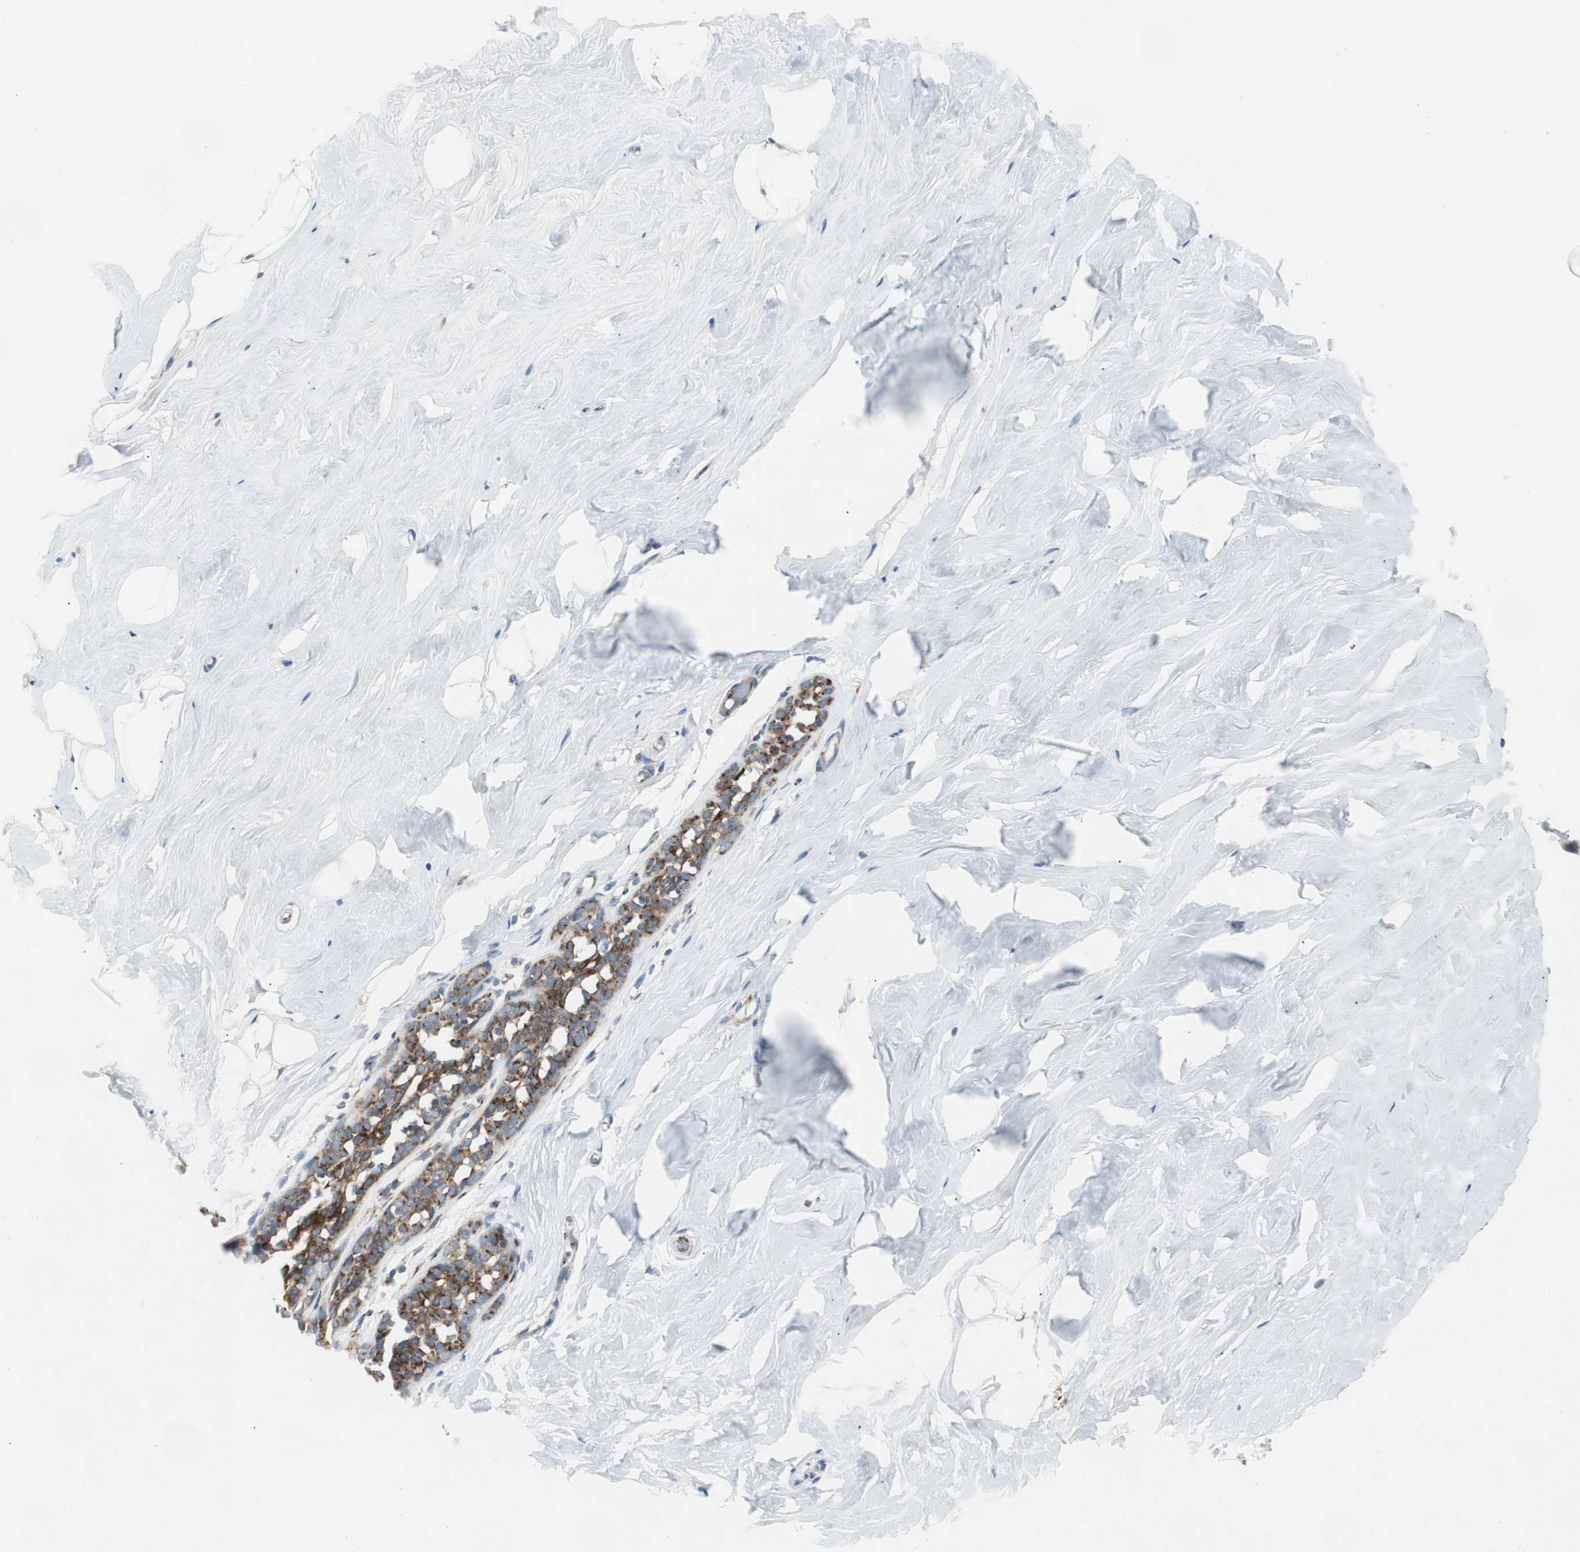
{"staining": {"intensity": "negative", "quantity": "none", "location": "none"}, "tissue": "breast", "cell_type": "Adipocytes", "image_type": "normal", "snomed": [{"axis": "morphology", "description": "Normal tissue, NOS"}, {"axis": "topography", "description": "Breast"}], "caption": "High magnification brightfield microscopy of normal breast stained with DAB (3,3'-diaminobenzidine) (brown) and counterstained with hematoxylin (blue): adipocytes show no significant expression. The staining is performed using DAB (3,3'-diaminobenzidine) brown chromogen with nuclei counter-stained in using hematoxylin.", "gene": "BBC3", "patient": {"sex": "female", "age": 75}}